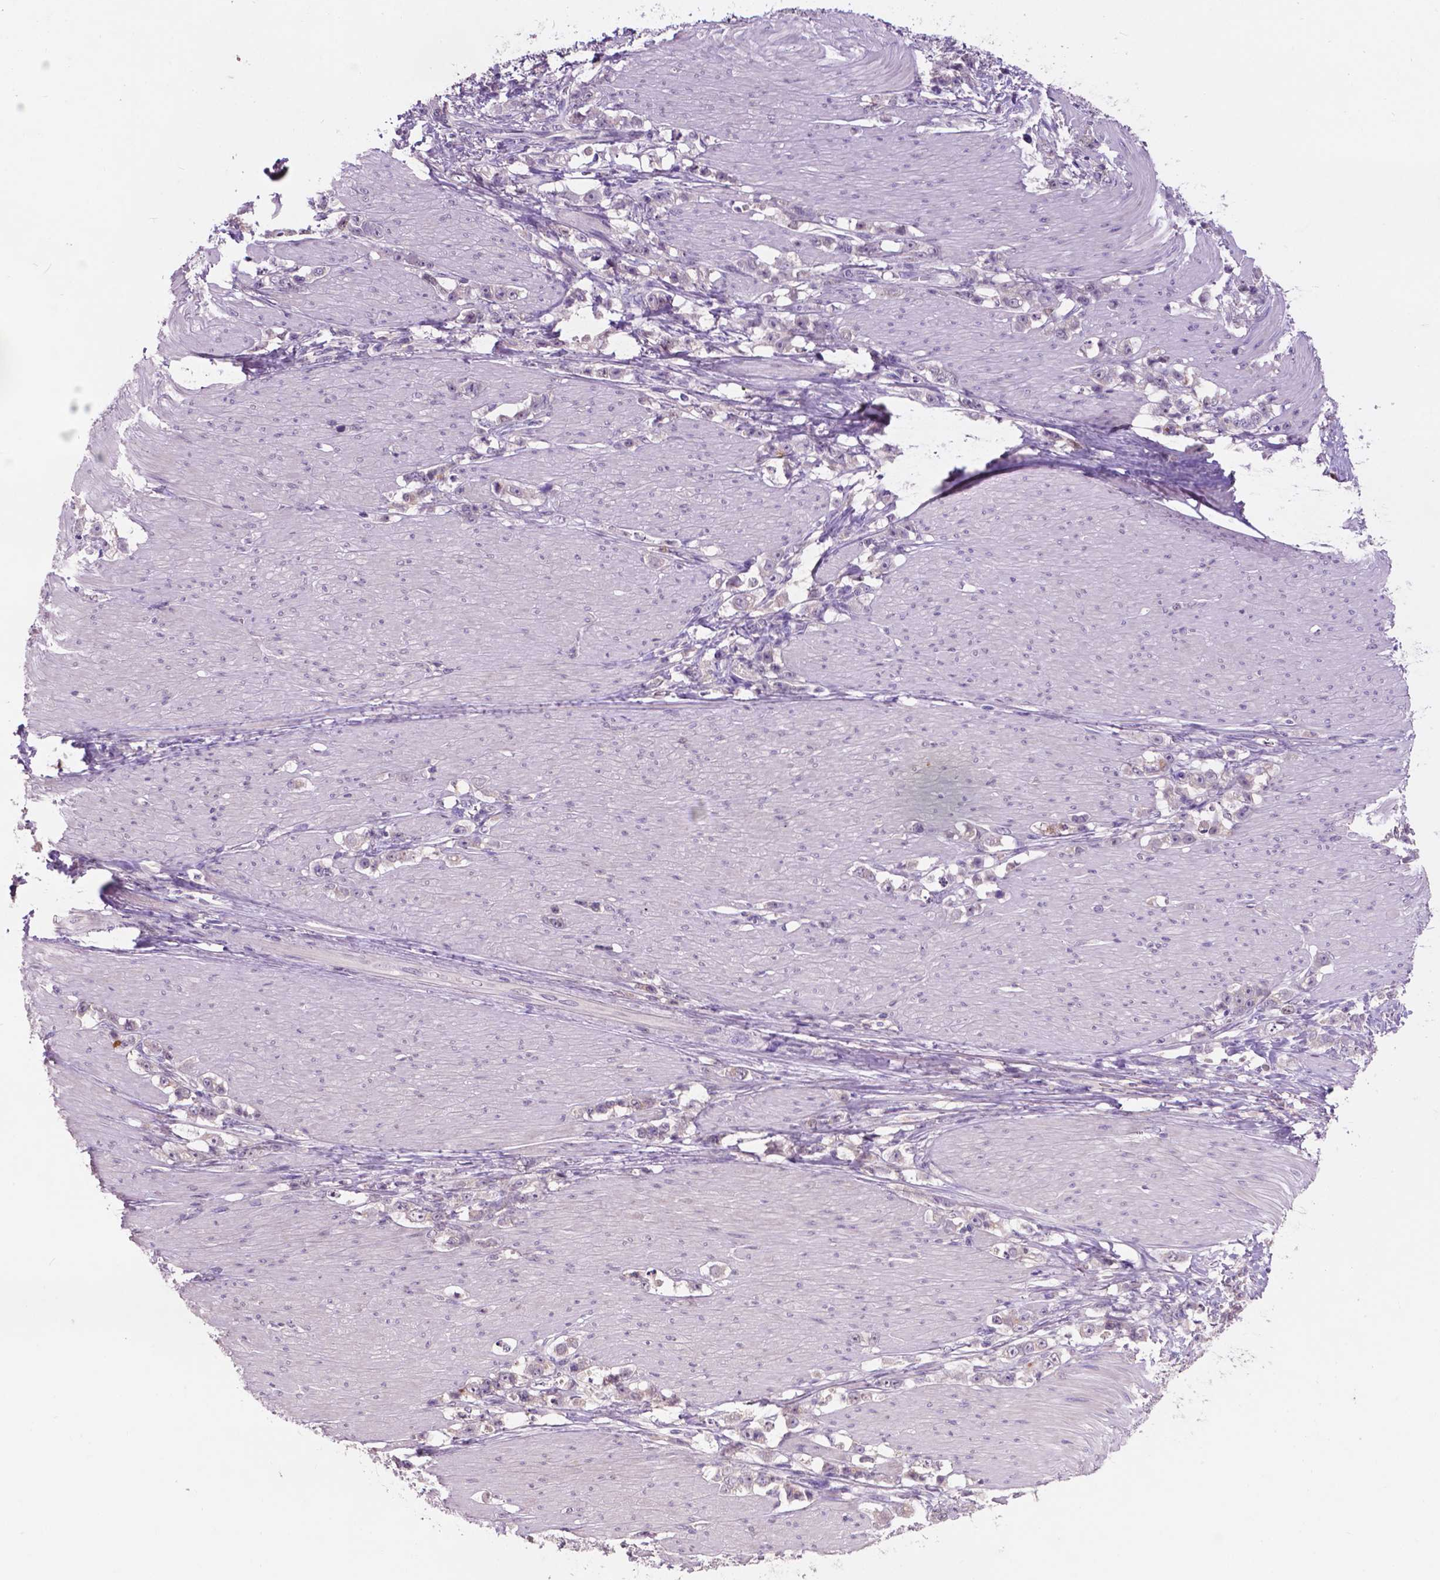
{"staining": {"intensity": "negative", "quantity": "none", "location": "none"}, "tissue": "stomach cancer", "cell_type": "Tumor cells", "image_type": "cancer", "snomed": [{"axis": "morphology", "description": "Adenocarcinoma, NOS"}, {"axis": "topography", "description": "Stomach, lower"}], "caption": "The histopathology image reveals no staining of tumor cells in stomach adenocarcinoma. (DAB IHC with hematoxylin counter stain).", "gene": "PLSCR1", "patient": {"sex": "male", "age": 88}}